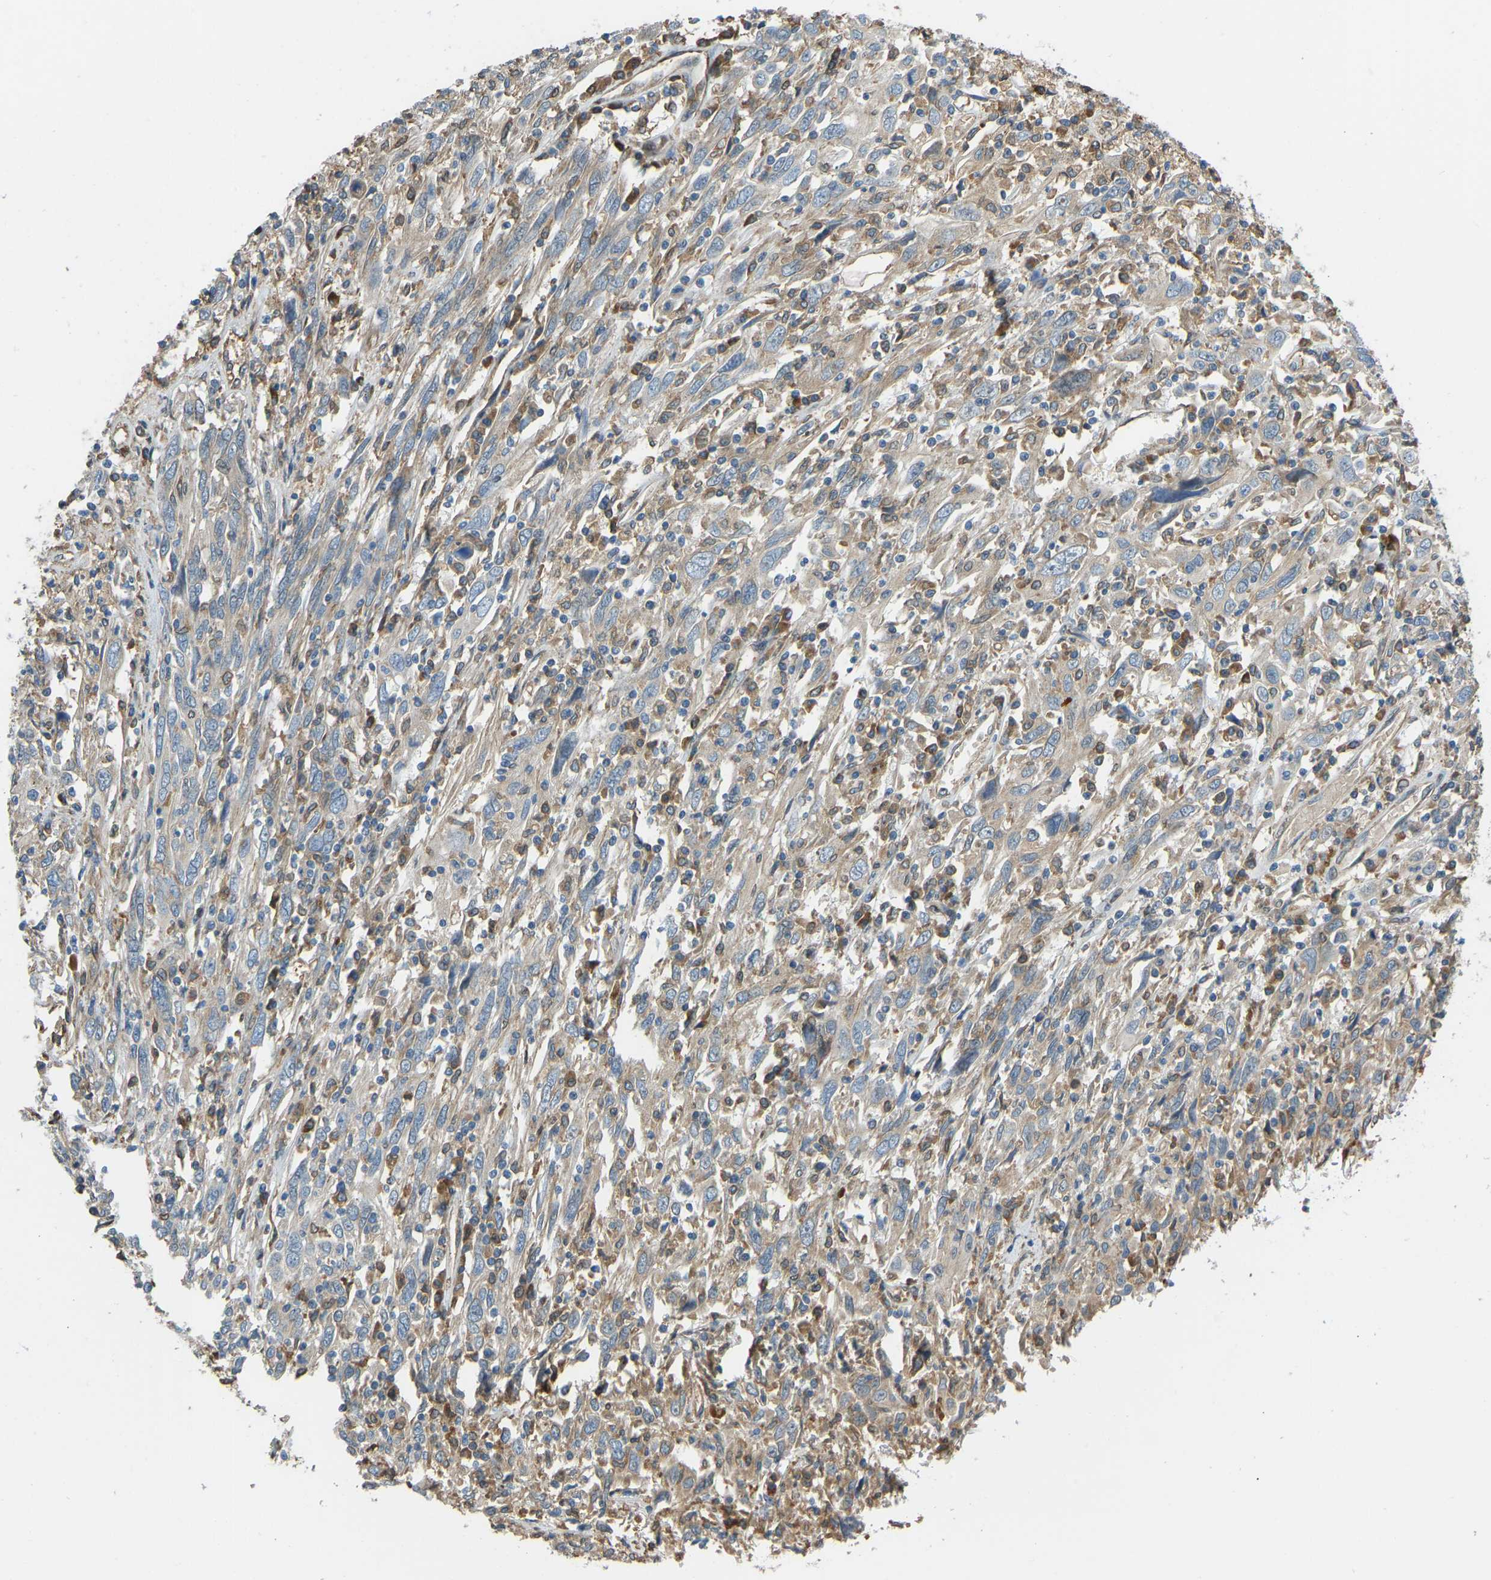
{"staining": {"intensity": "weak", "quantity": "<25%", "location": "cytoplasmic/membranous"}, "tissue": "cervical cancer", "cell_type": "Tumor cells", "image_type": "cancer", "snomed": [{"axis": "morphology", "description": "Squamous cell carcinoma, NOS"}, {"axis": "topography", "description": "Cervix"}], "caption": "Tumor cells show no significant protein expression in squamous cell carcinoma (cervical).", "gene": "OS9", "patient": {"sex": "female", "age": 46}}